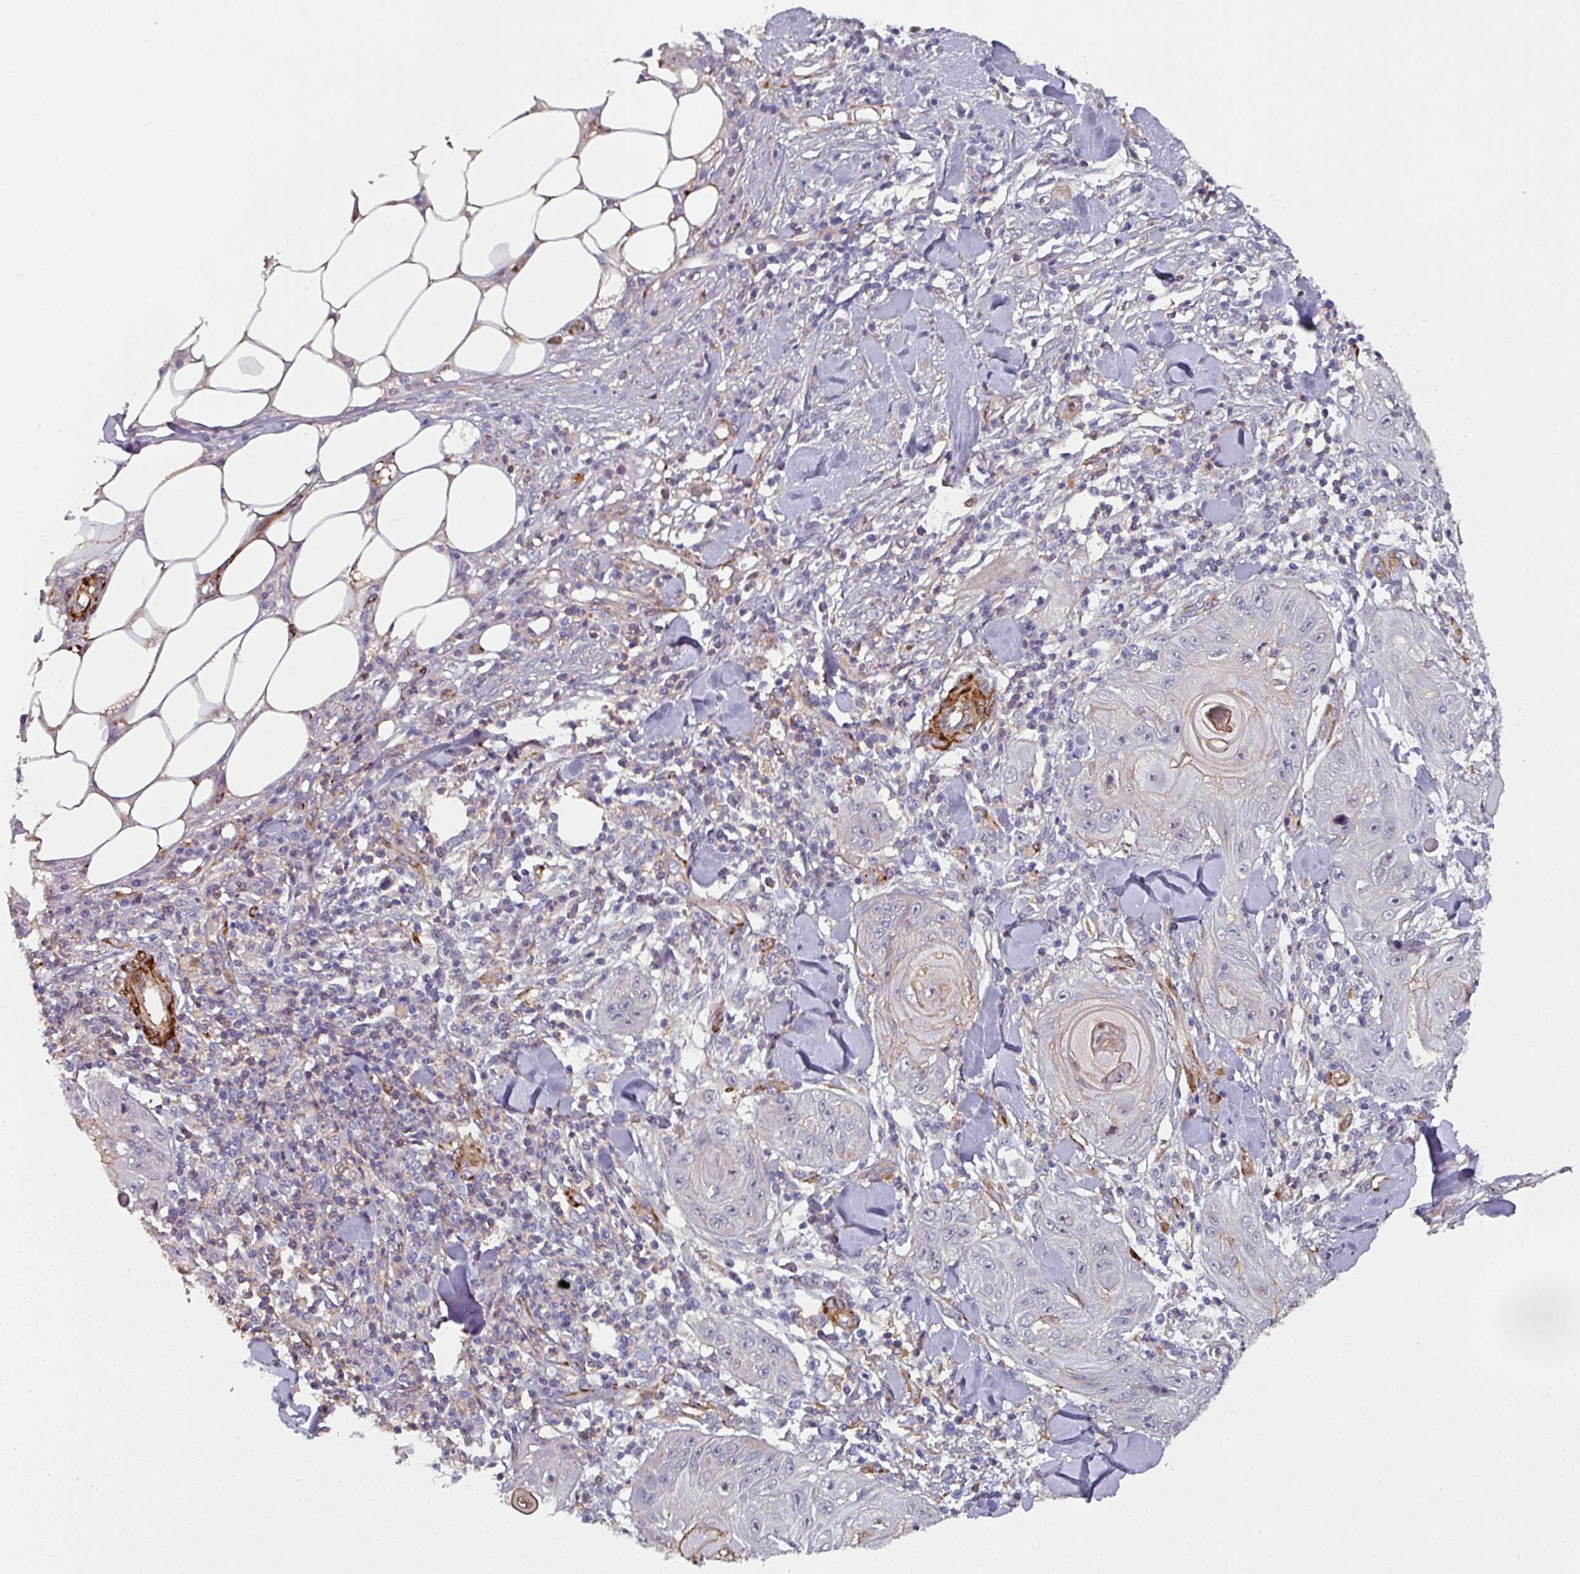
{"staining": {"intensity": "negative", "quantity": "none", "location": "none"}, "tissue": "skin cancer", "cell_type": "Tumor cells", "image_type": "cancer", "snomed": [{"axis": "morphology", "description": "Squamous cell carcinoma, NOS"}, {"axis": "topography", "description": "Skin"}], "caption": "This photomicrograph is of squamous cell carcinoma (skin) stained with IHC to label a protein in brown with the nuclei are counter-stained blue. There is no positivity in tumor cells.", "gene": "BEND5", "patient": {"sex": "female", "age": 78}}